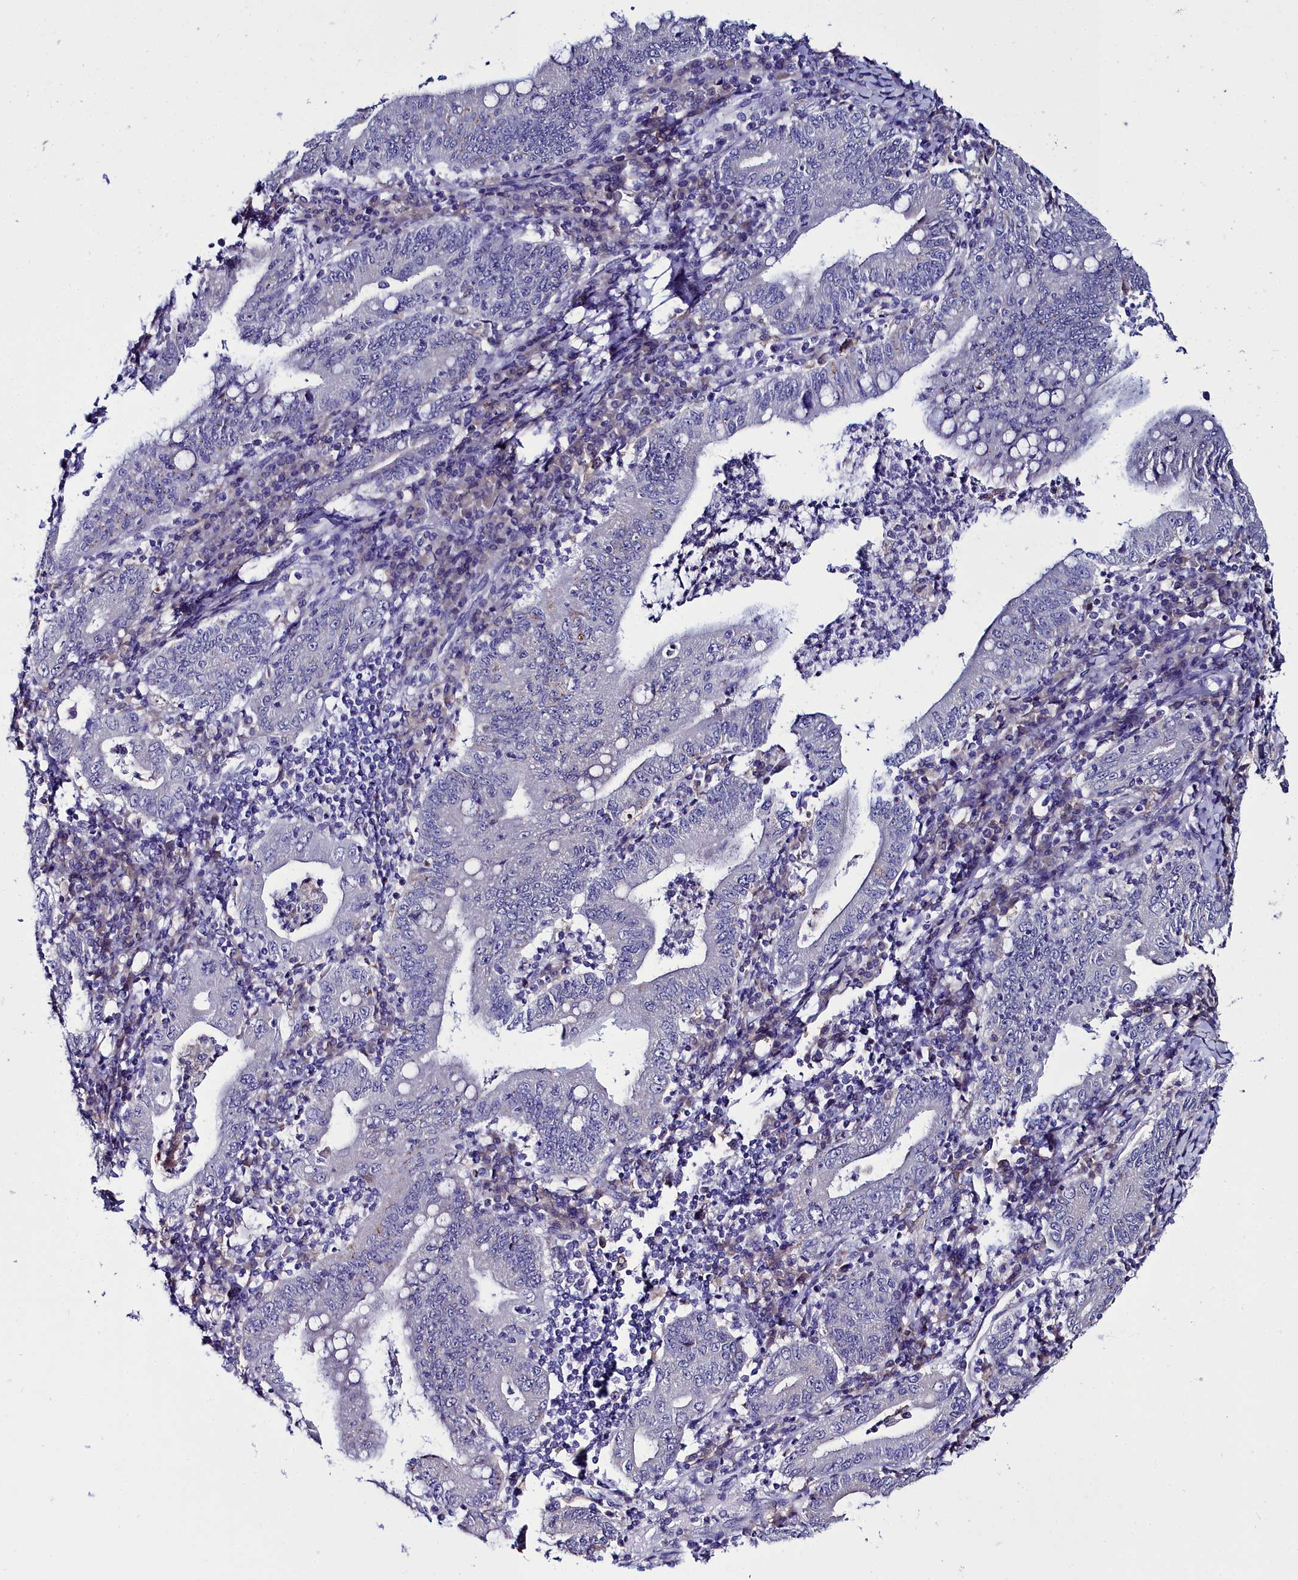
{"staining": {"intensity": "negative", "quantity": "none", "location": "none"}, "tissue": "stomach cancer", "cell_type": "Tumor cells", "image_type": "cancer", "snomed": [{"axis": "morphology", "description": "Normal tissue, NOS"}, {"axis": "morphology", "description": "Adenocarcinoma, NOS"}, {"axis": "topography", "description": "Esophagus"}, {"axis": "topography", "description": "Stomach, upper"}, {"axis": "topography", "description": "Peripheral nerve tissue"}], "caption": "This is an IHC histopathology image of human stomach adenocarcinoma. There is no expression in tumor cells.", "gene": "ELAPOR2", "patient": {"sex": "male", "age": 62}}